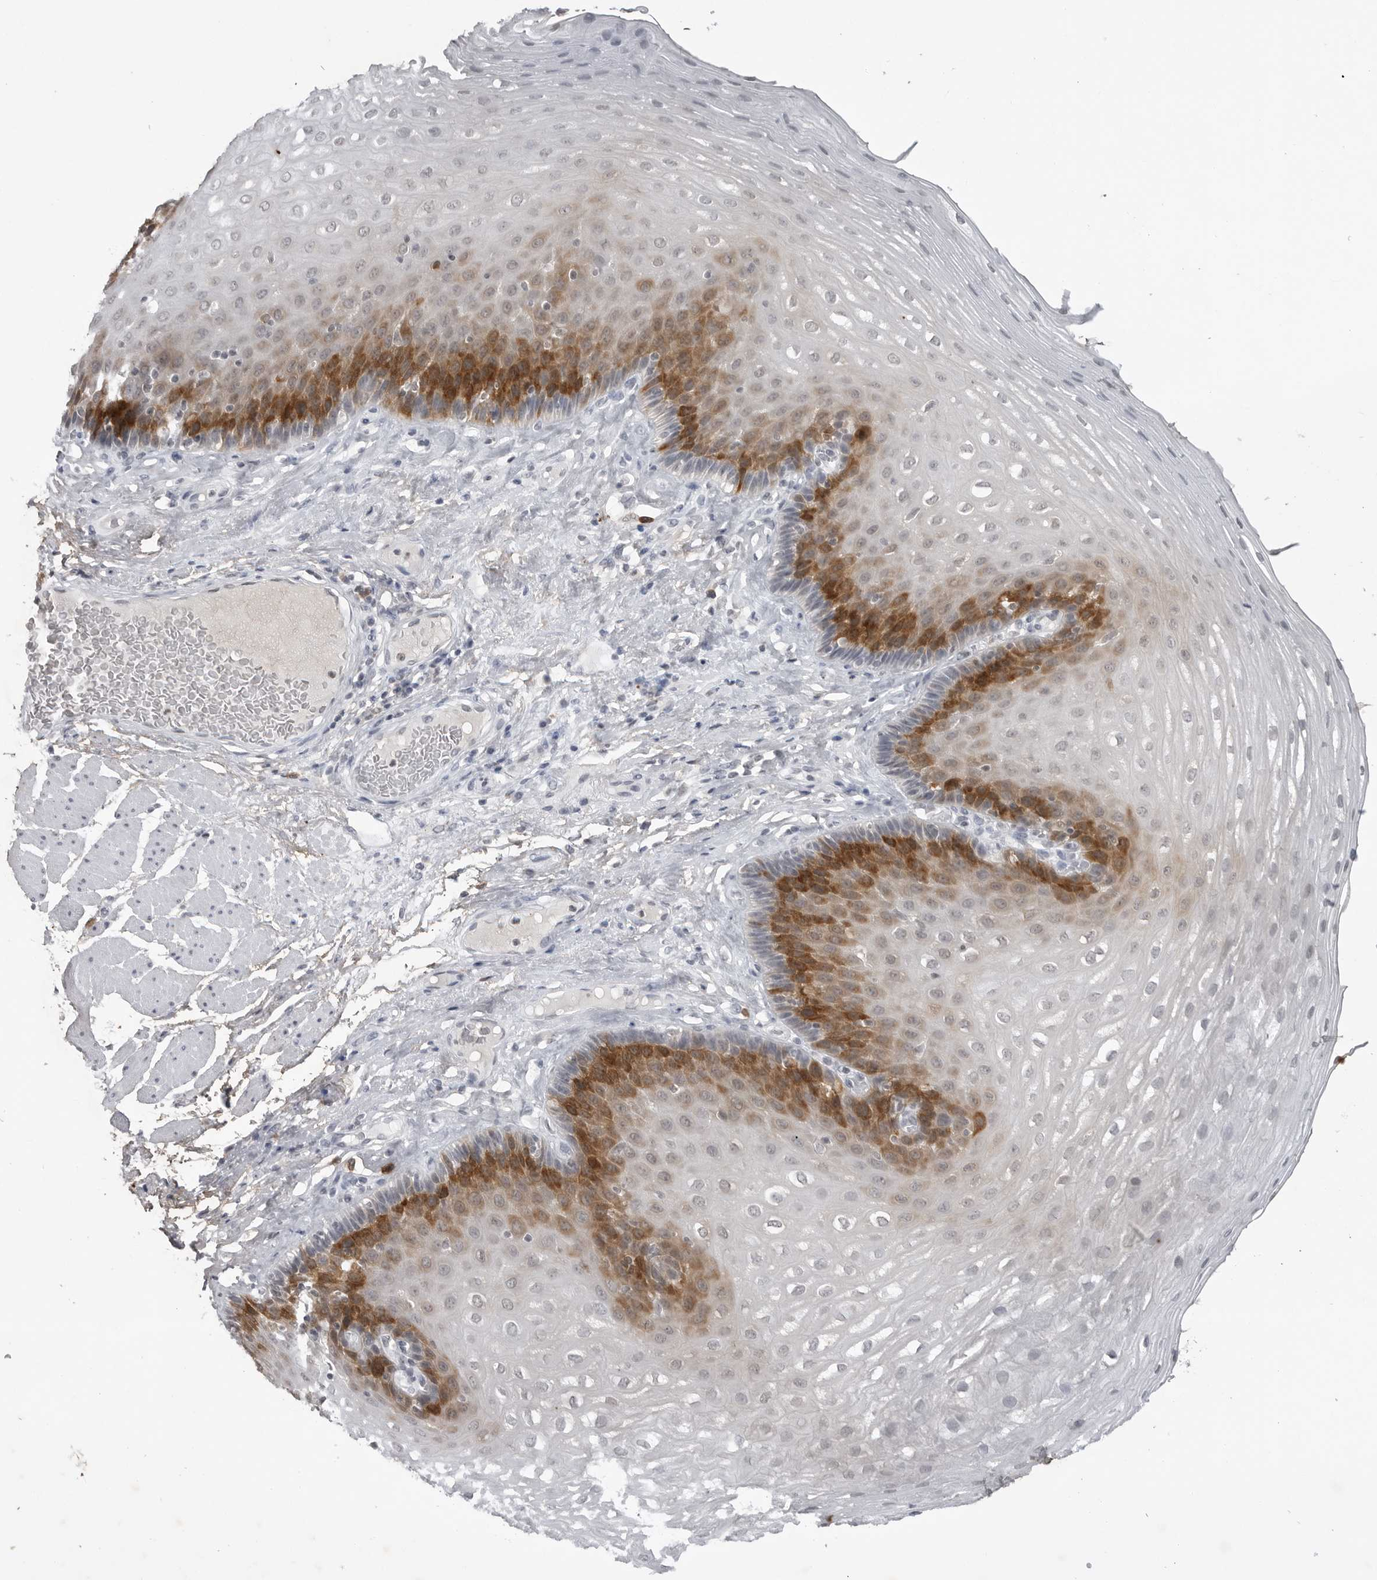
{"staining": {"intensity": "strong", "quantity": "<25%", "location": "cytoplasmic/membranous"}, "tissue": "esophagus", "cell_type": "Squamous epithelial cells", "image_type": "normal", "snomed": [{"axis": "morphology", "description": "Normal tissue, NOS"}, {"axis": "topography", "description": "Esophagus"}], "caption": "Squamous epithelial cells show medium levels of strong cytoplasmic/membranous staining in about <25% of cells in unremarkable esophagus.", "gene": "RRM1", "patient": {"sex": "female", "age": 66}}